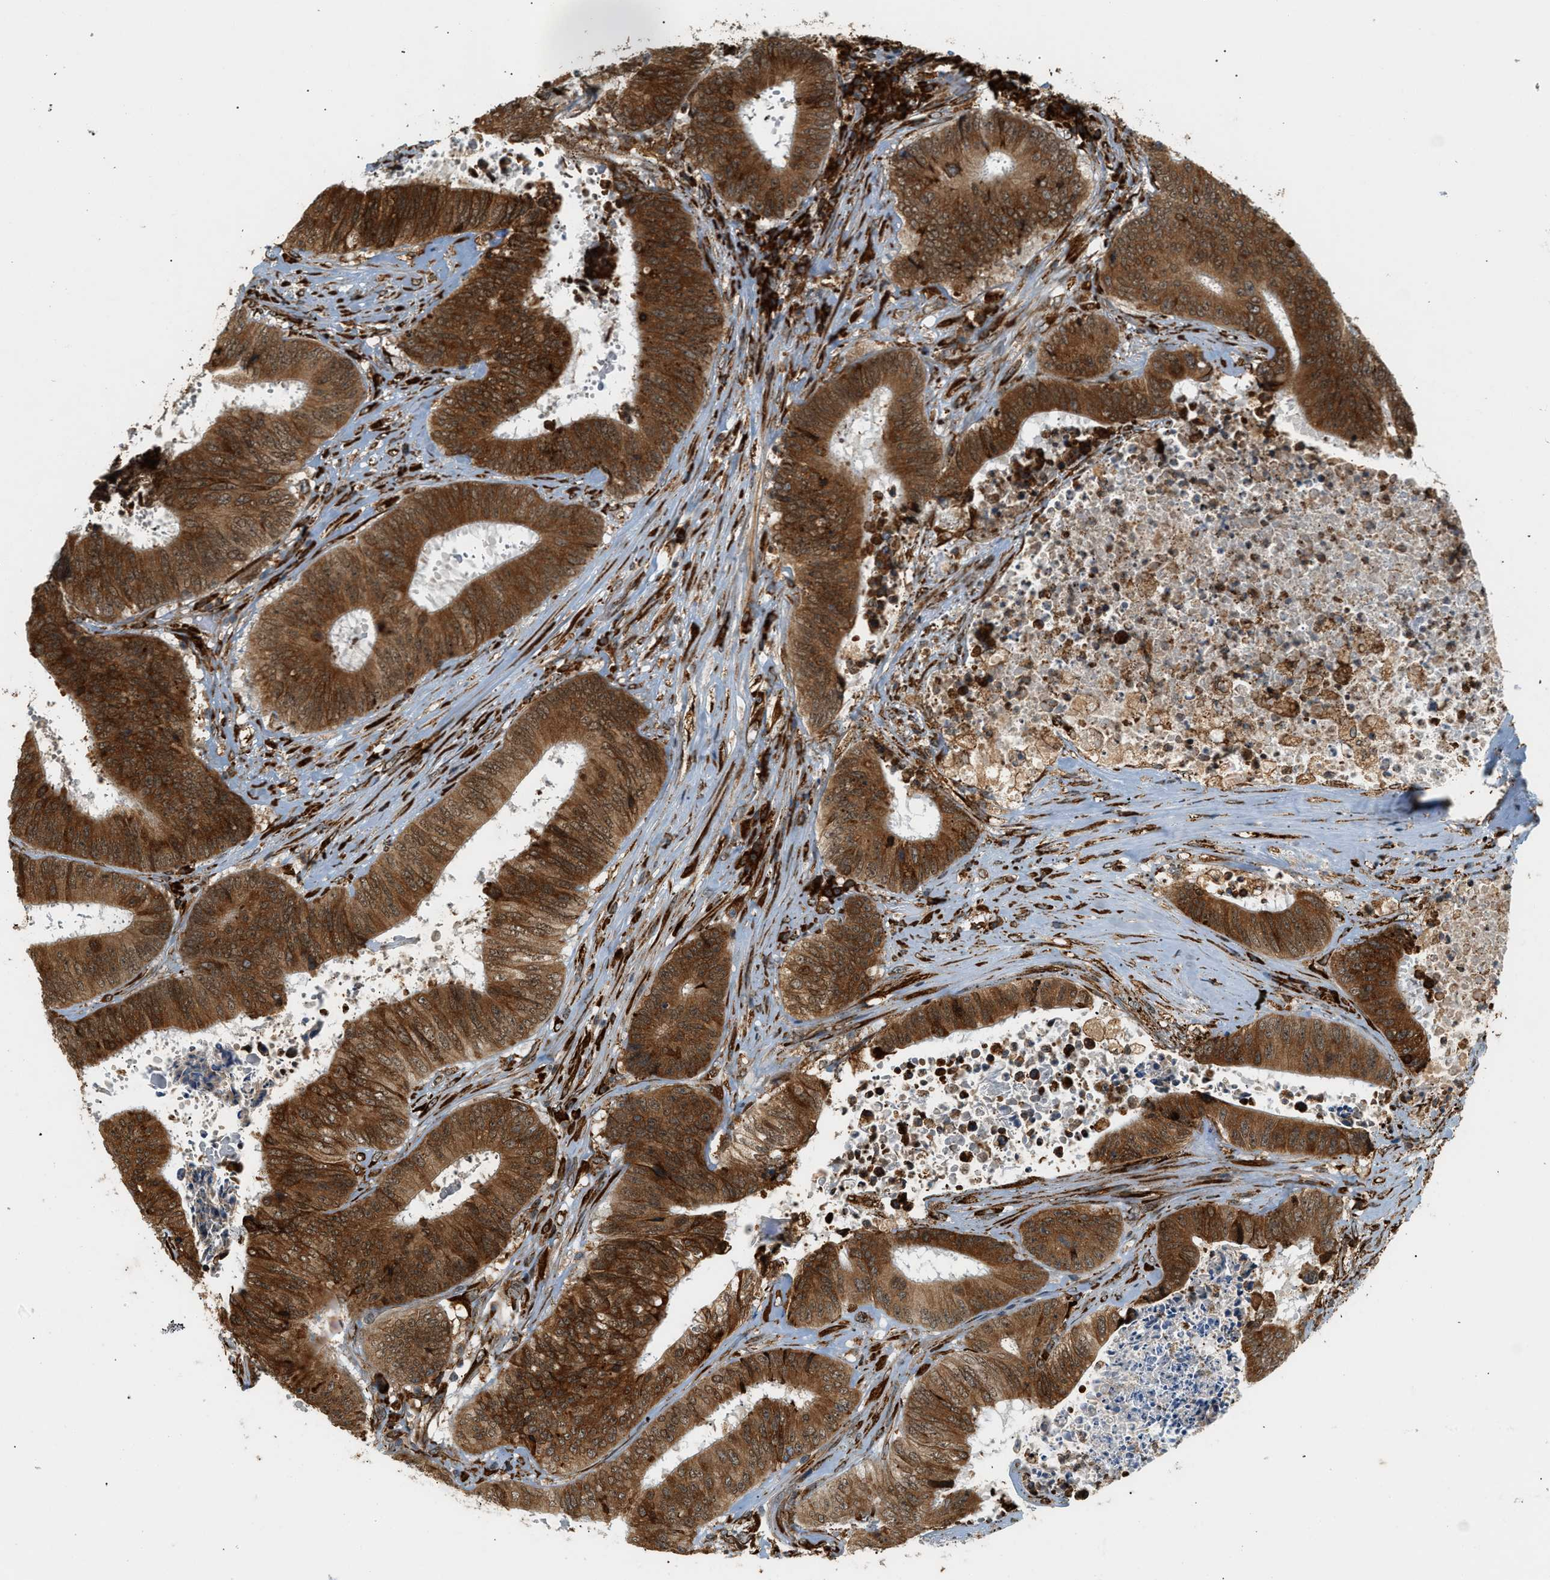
{"staining": {"intensity": "strong", "quantity": ">75%", "location": "cytoplasmic/membranous,nuclear"}, "tissue": "colorectal cancer", "cell_type": "Tumor cells", "image_type": "cancer", "snomed": [{"axis": "morphology", "description": "Adenocarcinoma, NOS"}, {"axis": "topography", "description": "Rectum"}], "caption": "Protein staining of colorectal cancer (adenocarcinoma) tissue shows strong cytoplasmic/membranous and nuclear positivity in approximately >75% of tumor cells.", "gene": "SEMA4D", "patient": {"sex": "male", "age": 72}}